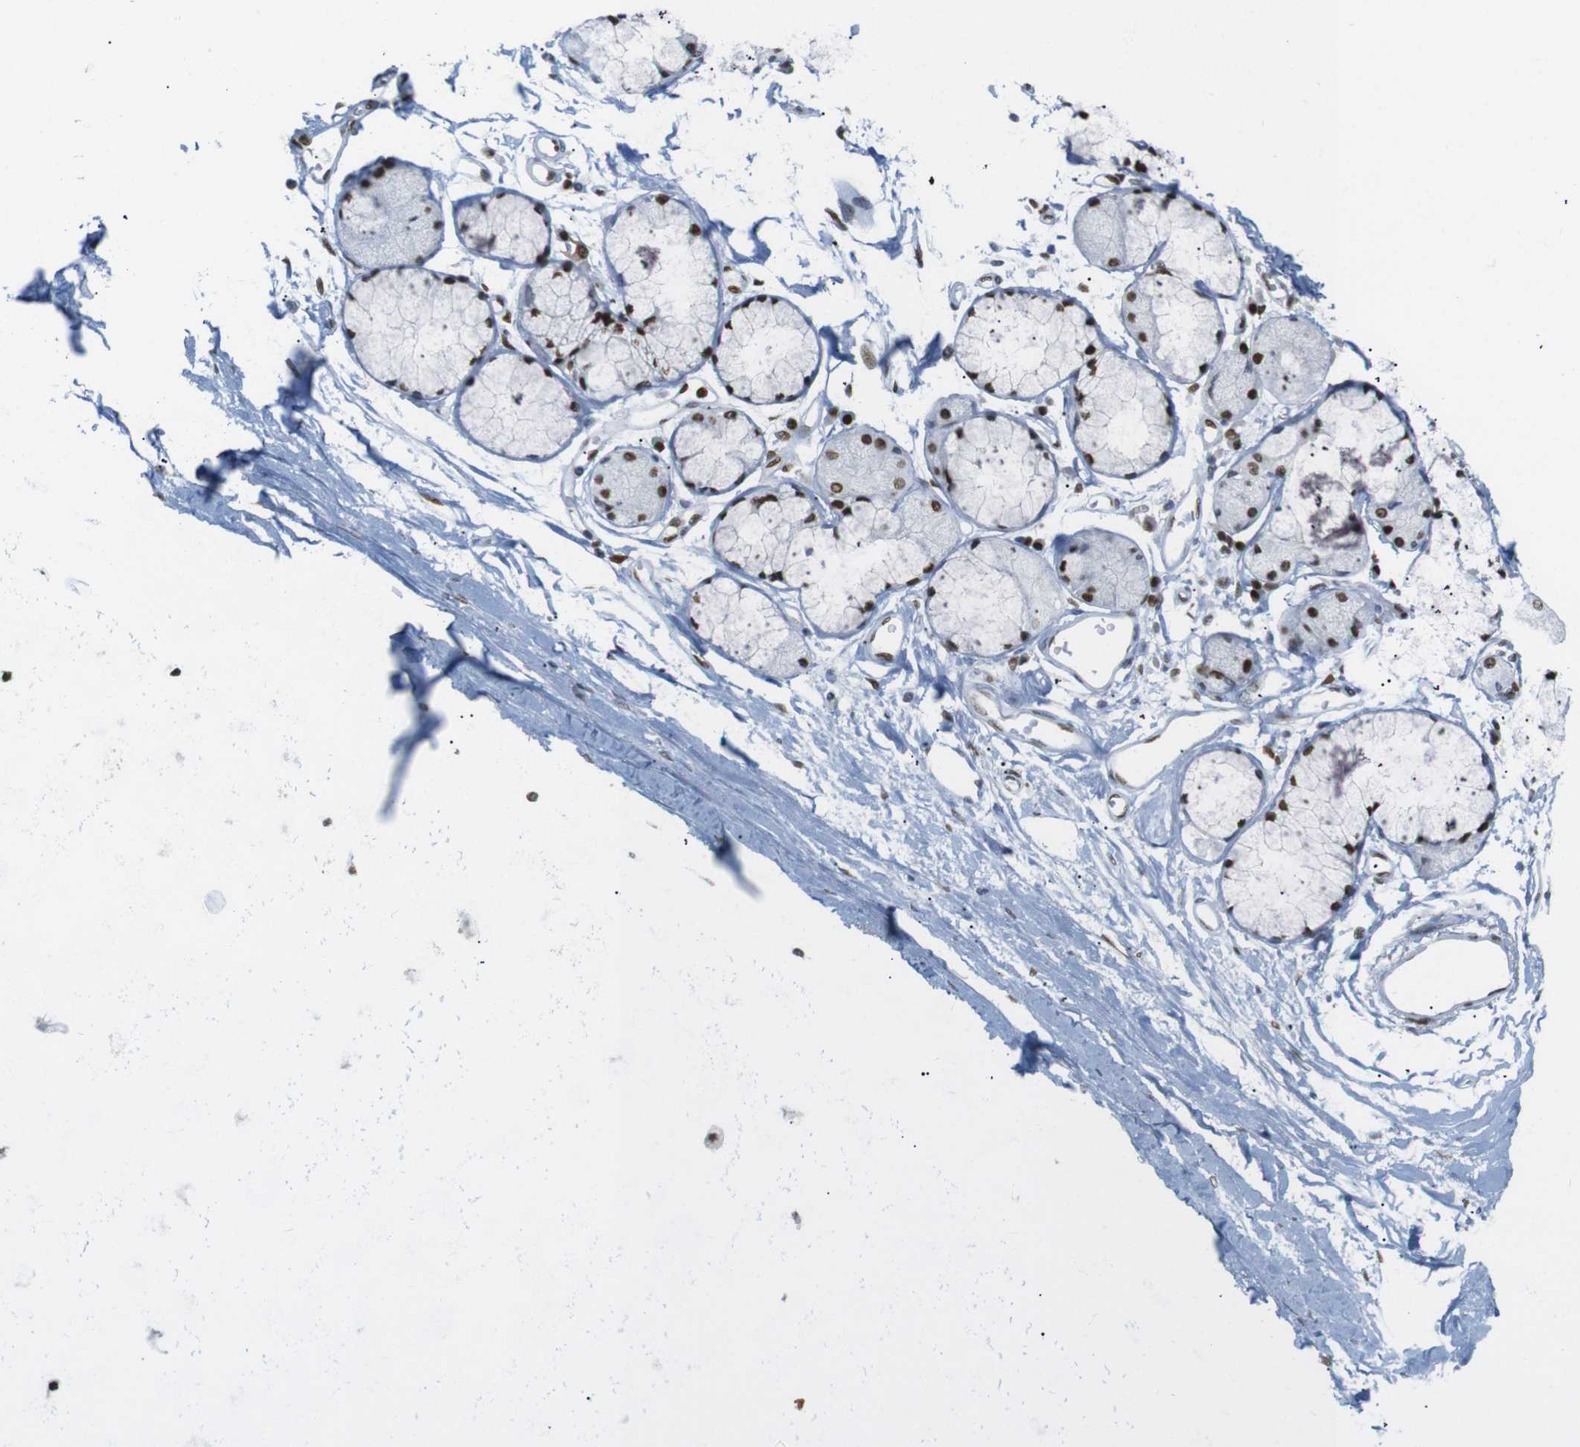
{"staining": {"intensity": "negative", "quantity": "none", "location": "none"}, "tissue": "adipose tissue", "cell_type": "Adipocytes", "image_type": "normal", "snomed": [{"axis": "morphology", "description": "Normal tissue, NOS"}, {"axis": "topography", "description": "Bronchus"}], "caption": "A high-resolution photomicrograph shows immunohistochemistry staining of unremarkable adipose tissue, which exhibits no significant positivity in adipocytes.", "gene": "RIOX2", "patient": {"sex": "female", "age": 73}}